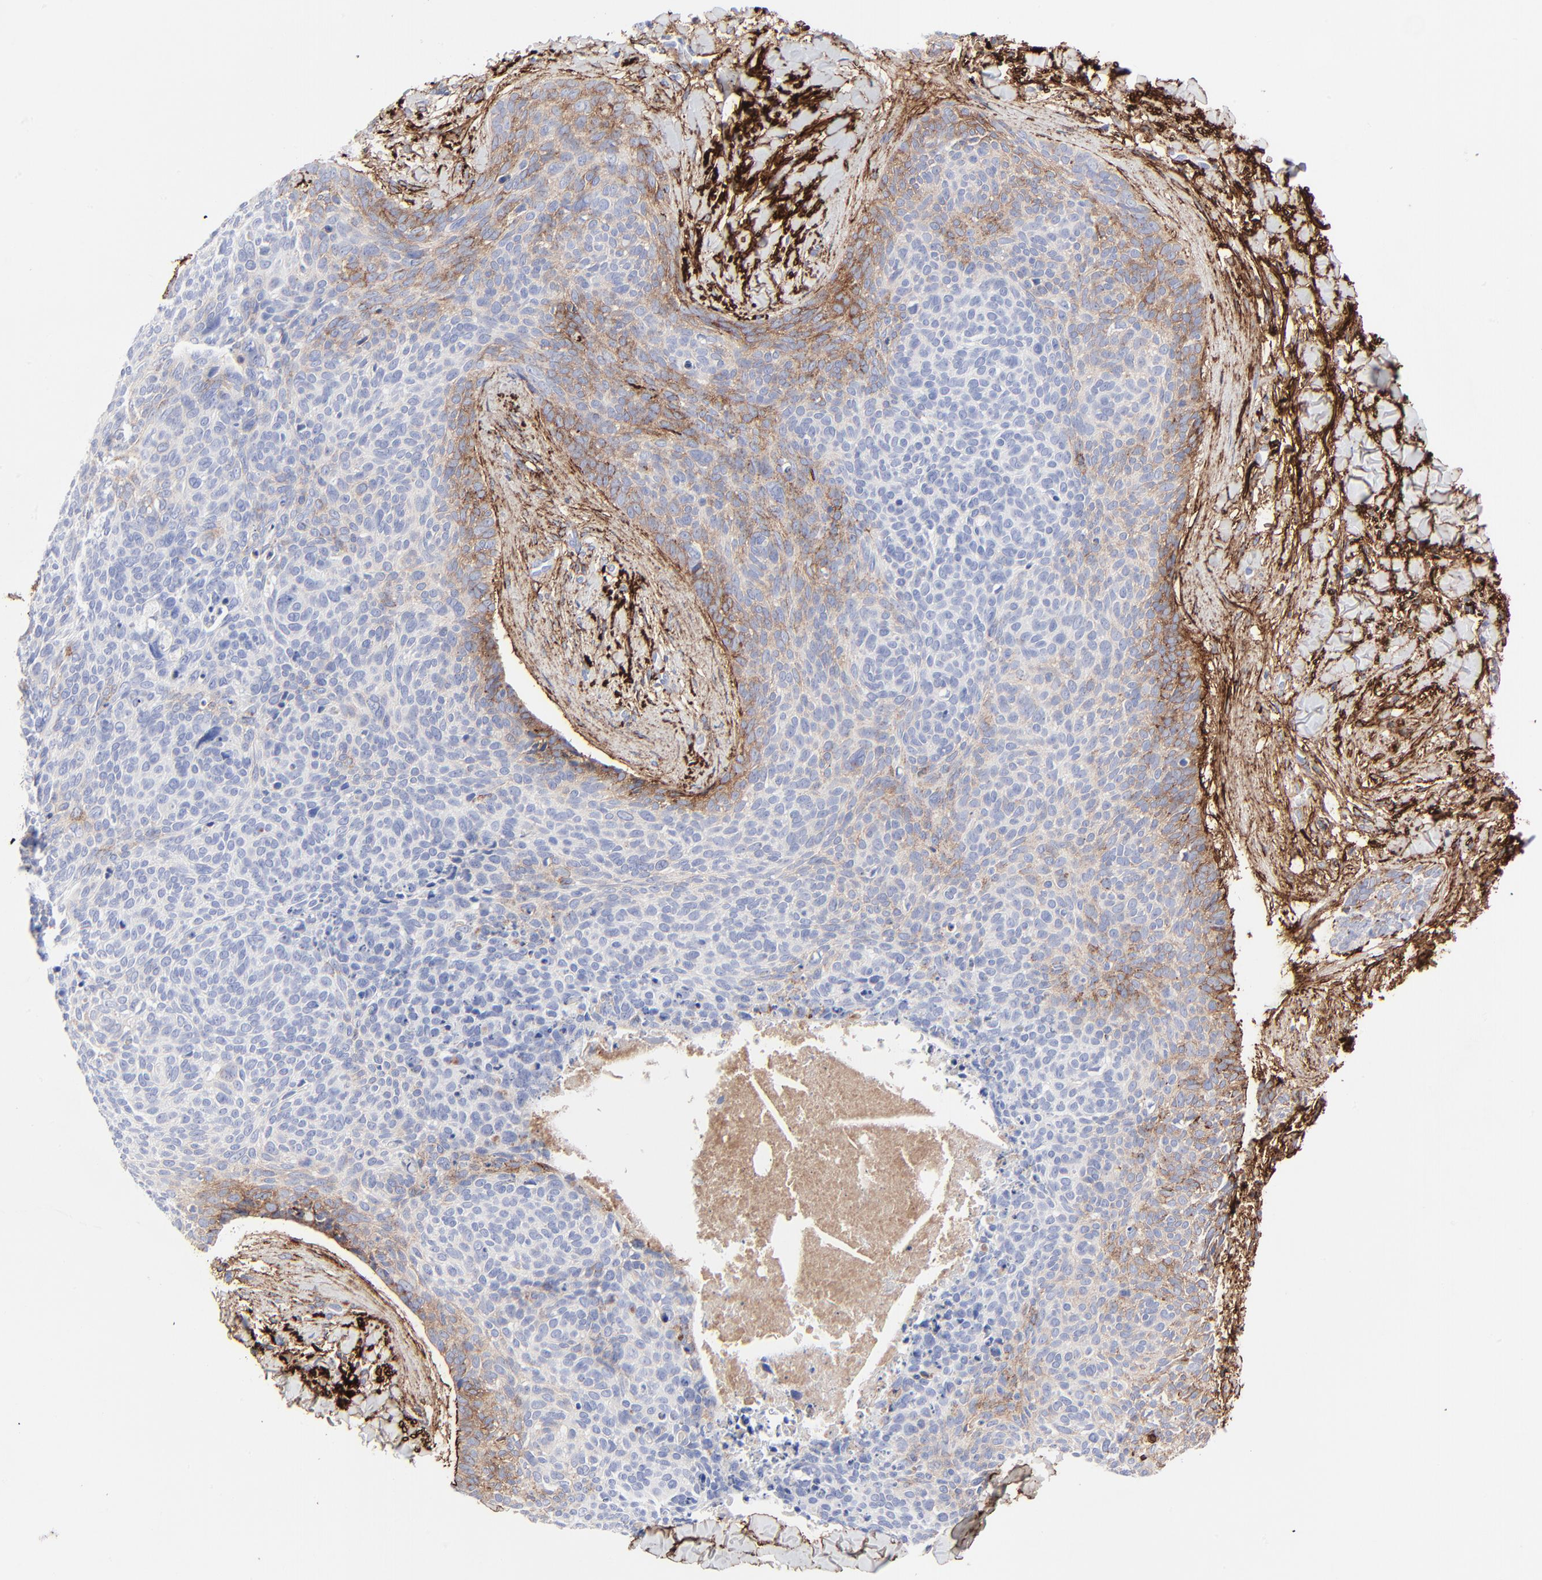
{"staining": {"intensity": "weak", "quantity": "<25%", "location": "cytoplasmic/membranous"}, "tissue": "skin cancer", "cell_type": "Tumor cells", "image_type": "cancer", "snomed": [{"axis": "morphology", "description": "Normal tissue, NOS"}, {"axis": "morphology", "description": "Basal cell carcinoma"}, {"axis": "topography", "description": "Skin"}], "caption": "Immunohistochemistry (IHC) of human skin basal cell carcinoma exhibits no staining in tumor cells.", "gene": "FBLN2", "patient": {"sex": "female", "age": 57}}